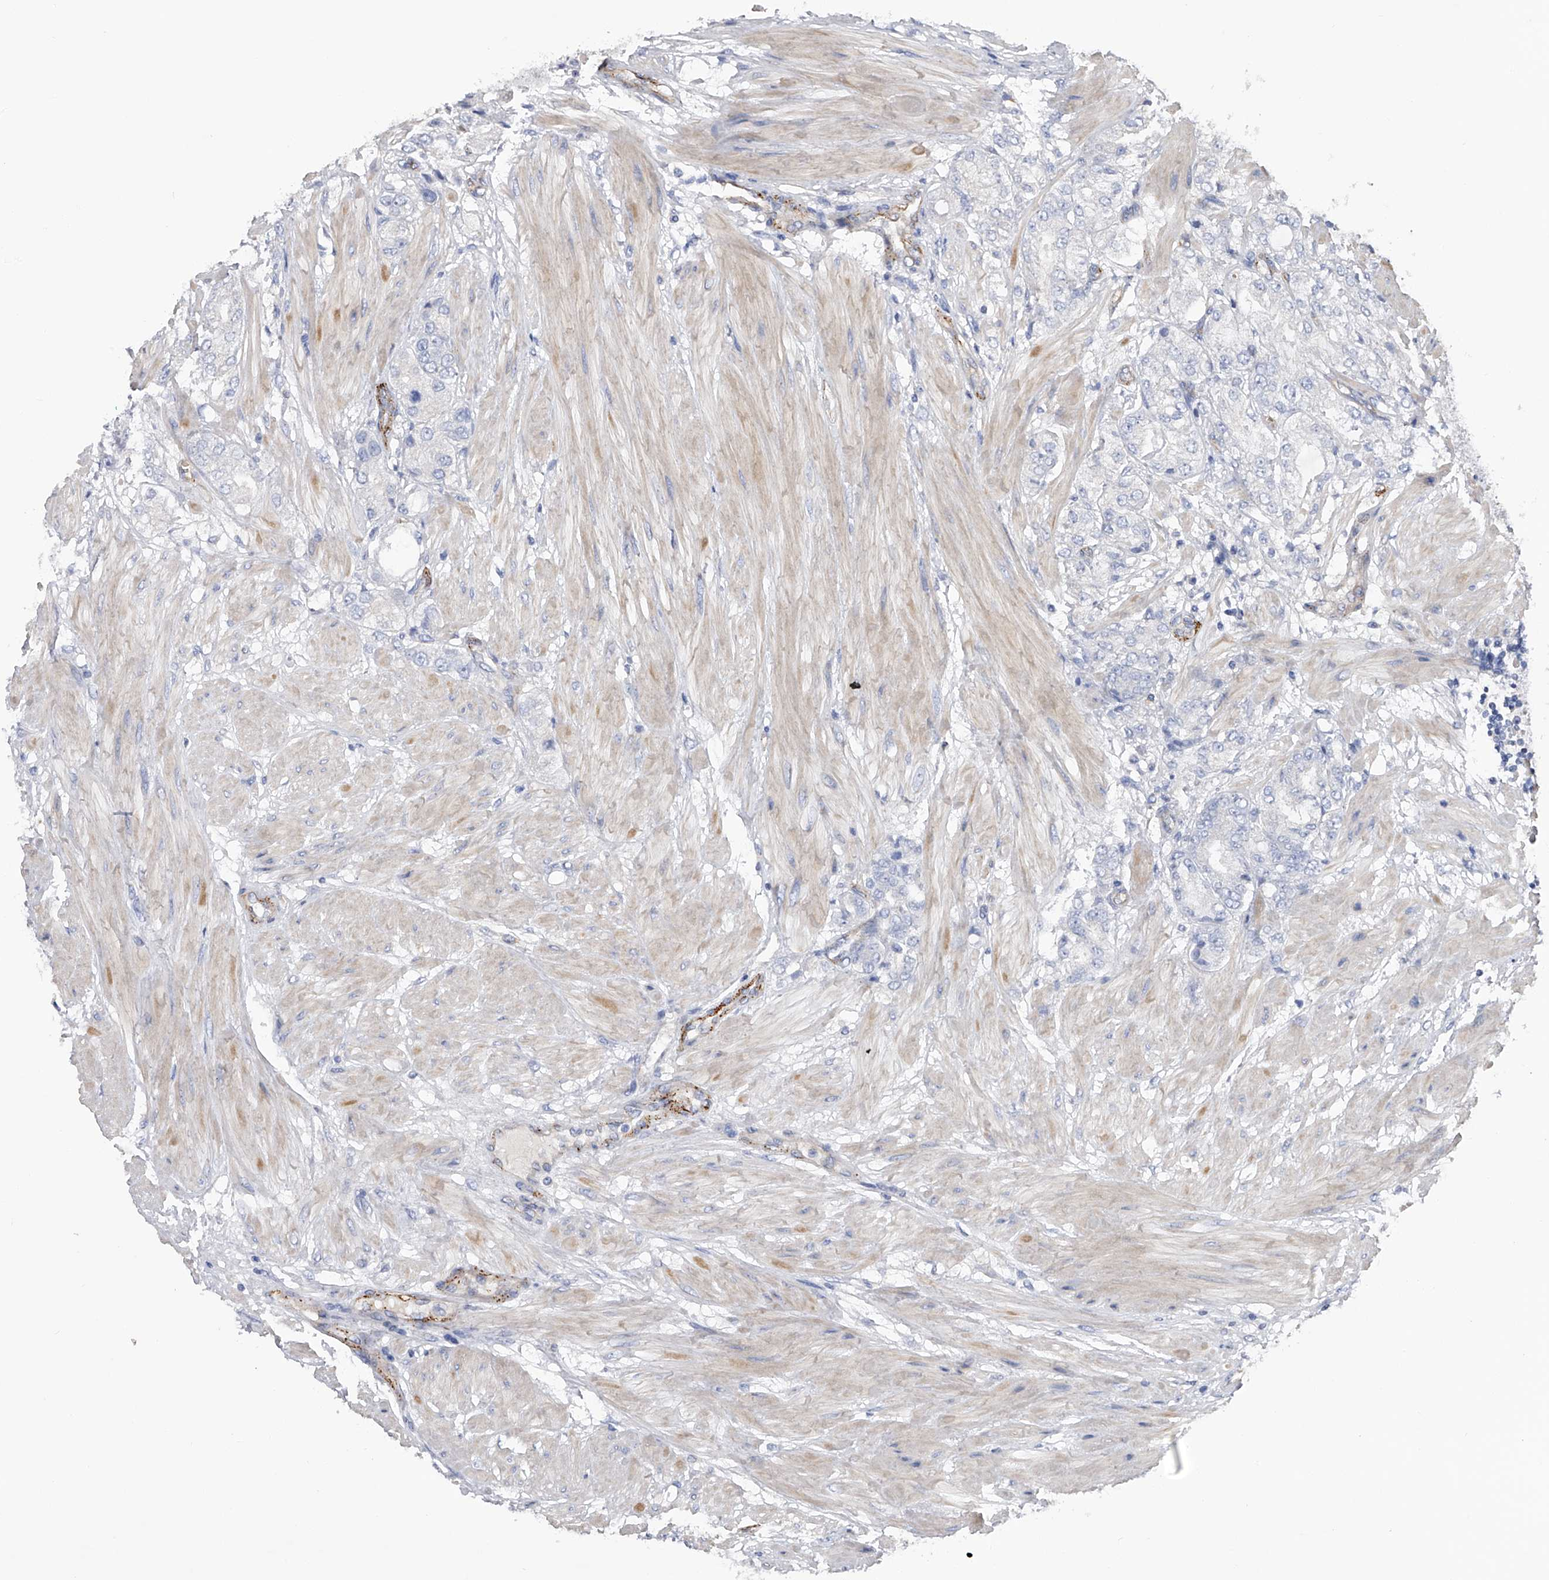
{"staining": {"intensity": "negative", "quantity": "none", "location": "none"}, "tissue": "prostate cancer", "cell_type": "Tumor cells", "image_type": "cancer", "snomed": [{"axis": "morphology", "description": "Adenocarcinoma, High grade"}, {"axis": "topography", "description": "Prostate"}], "caption": "This is an immunohistochemistry image of human prostate cancer (adenocarcinoma (high-grade)). There is no staining in tumor cells.", "gene": "RWDD2A", "patient": {"sex": "male", "age": 50}}